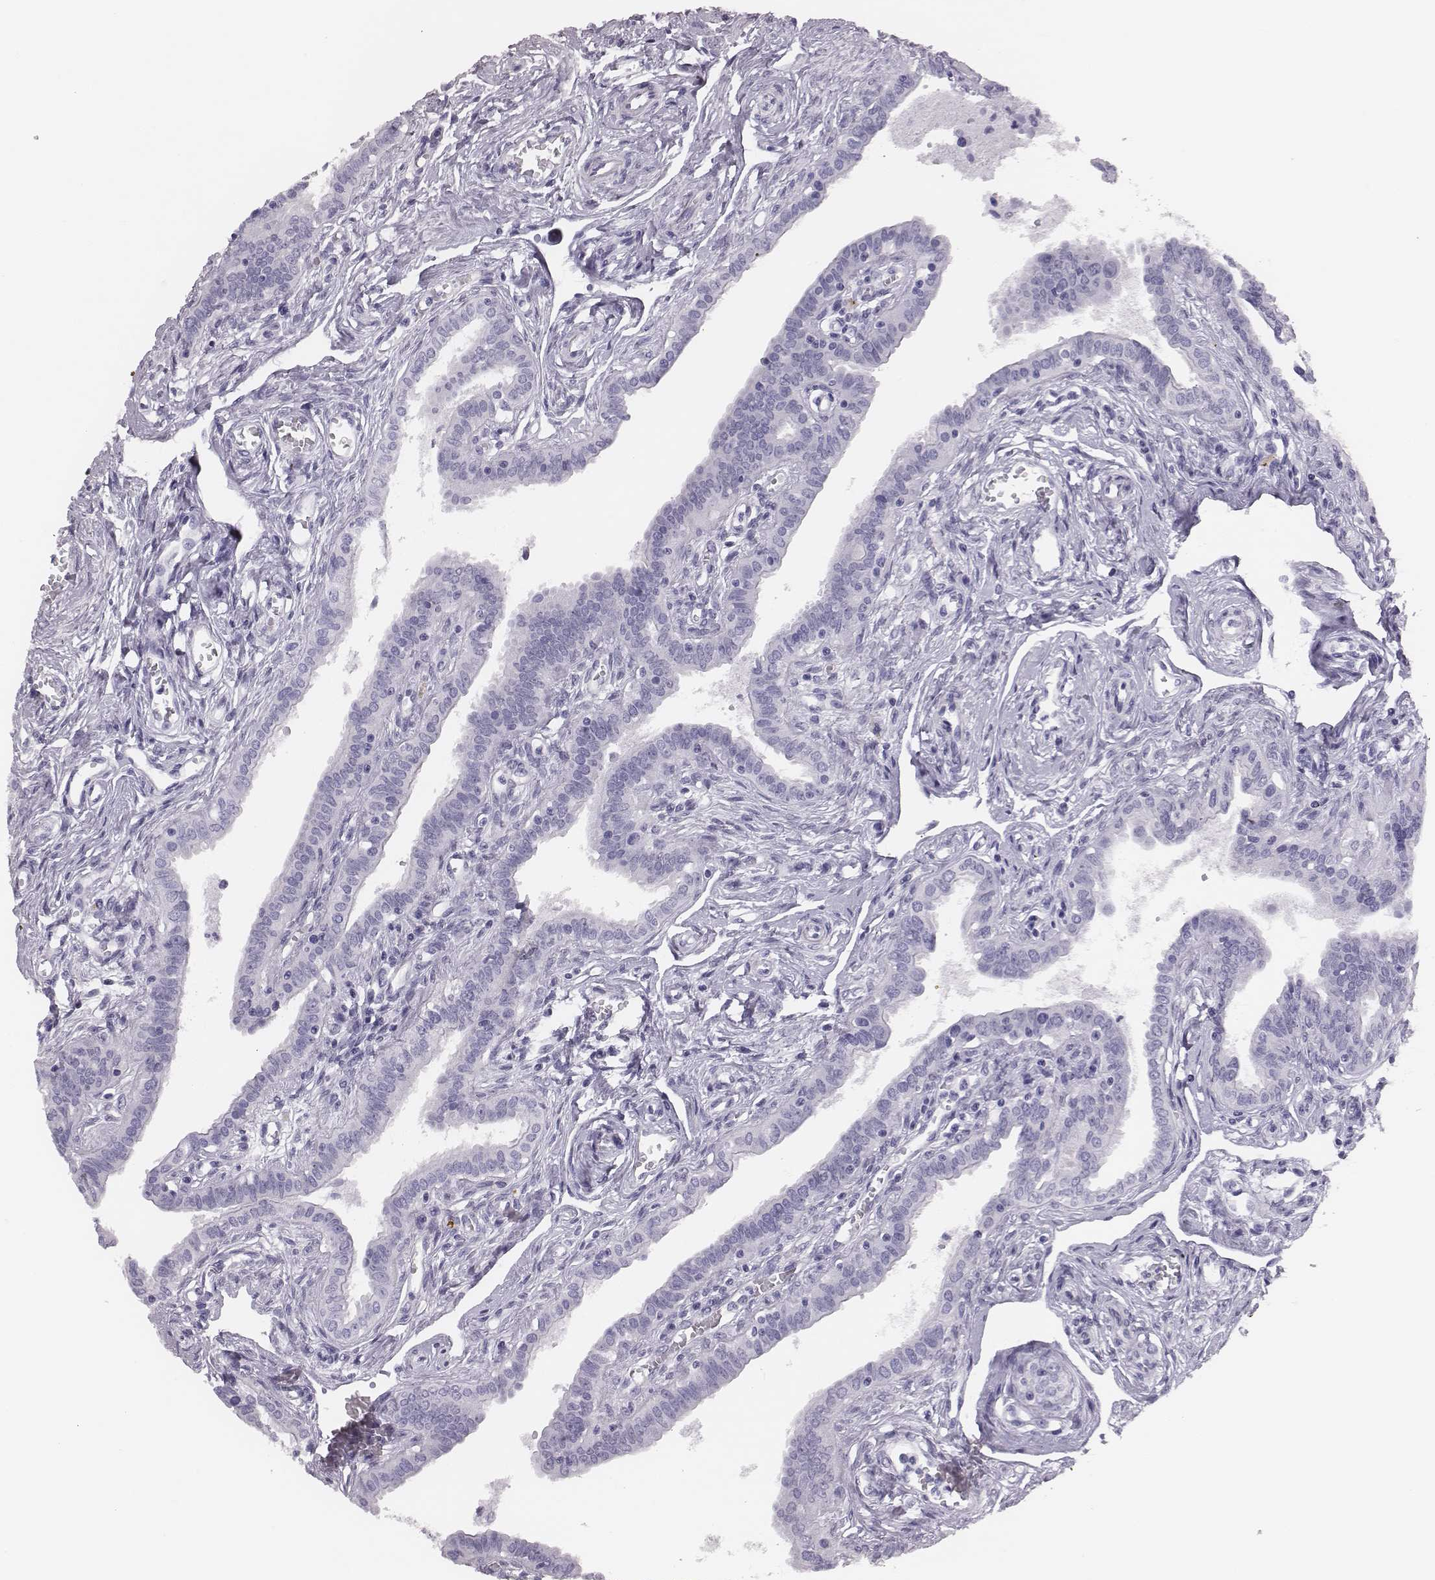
{"staining": {"intensity": "negative", "quantity": "none", "location": "none"}, "tissue": "fallopian tube", "cell_type": "Glandular cells", "image_type": "normal", "snomed": [{"axis": "morphology", "description": "Normal tissue, NOS"}, {"axis": "morphology", "description": "Carcinoma, endometroid"}, {"axis": "topography", "description": "Fallopian tube"}, {"axis": "topography", "description": "Ovary"}], "caption": "Immunohistochemistry (IHC) image of normal fallopian tube: human fallopian tube stained with DAB (3,3'-diaminobenzidine) reveals no significant protein expression in glandular cells.", "gene": "H1", "patient": {"sex": "female", "age": 42}}